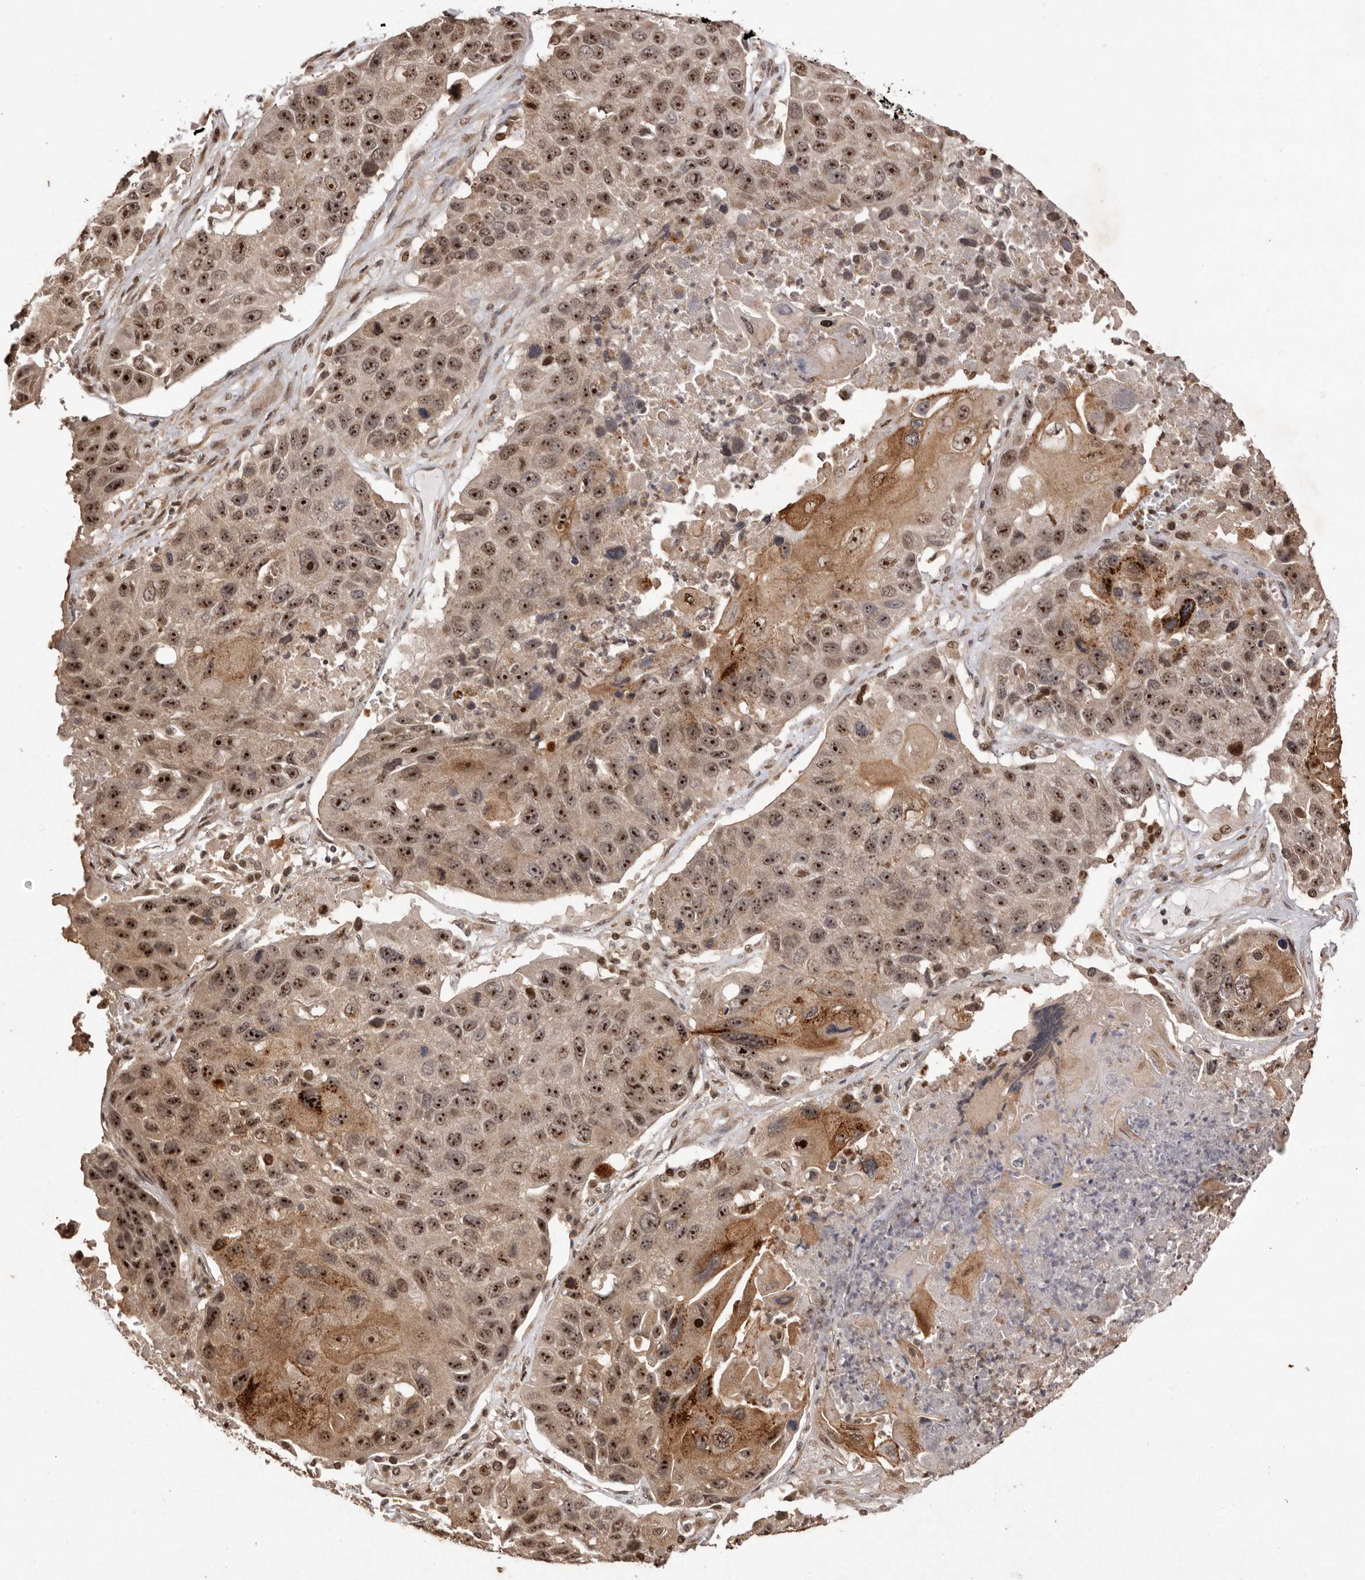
{"staining": {"intensity": "strong", "quantity": ">75%", "location": "cytoplasmic/membranous,nuclear"}, "tissue": "lung cancer", "cell_type": "Tumor cells", "image_type": "cancer", "snomed": [{"axis": "morphology", "description": "Squamous cell carcinoma, NOS"}, {"axis": "topography", "description": "Lung"}], "caption": "The image reveals immunohistochemical staining of squamous cell carcinoma (lung). There is strong cytoplasmic/membranous and nuclear positivity is present in about >75% of tumor cells. (DAB (3,3'-diaminobenzidine) = brown stain, brightfield microscopy at high magnification).", "gene": "NOTCH1", "patient": {"sex": "male", "age": 61}}